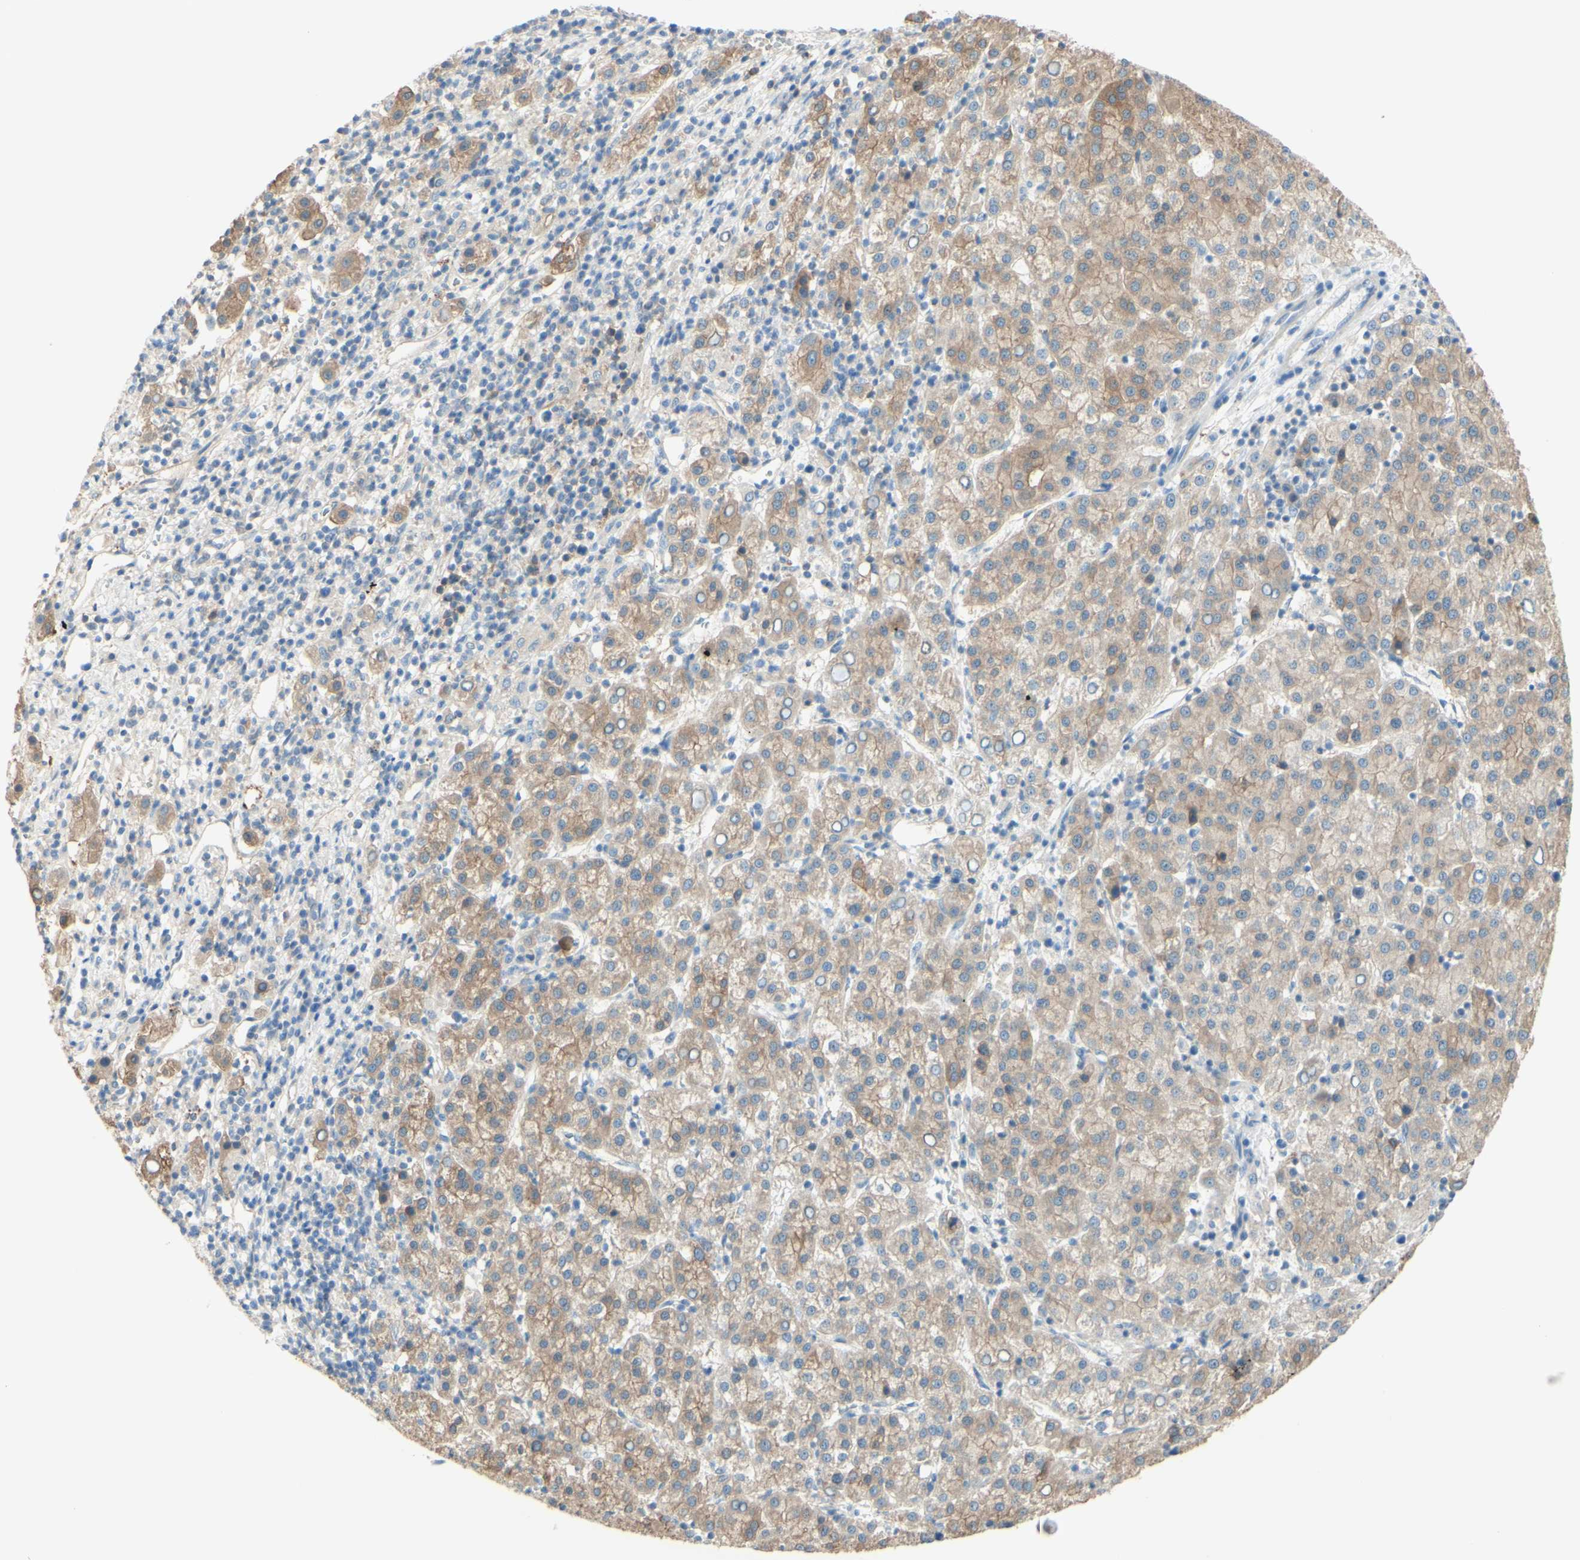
{"staining": {"intensity": "moderate", "quantity": ">75%", "location": "cytoplasmic/membranous"}, "tissue": "liver cancer", "cell_type": "Tumor cells", "image_type": "cancer", "snomed": [{"axis": "morphology", "description": "Carcinoma, Hepatocellular, NOS"}, {"axis": "topography", "description": "Liver"}], "caption": "Protein staining of hepatocellular carcinoma (liver) tissue reveals moderate cytoplasmic/membranous staining in about >75% of tumor cells.", "gene": "MTM1", "patient": {"sex": "female", "age": 58}}